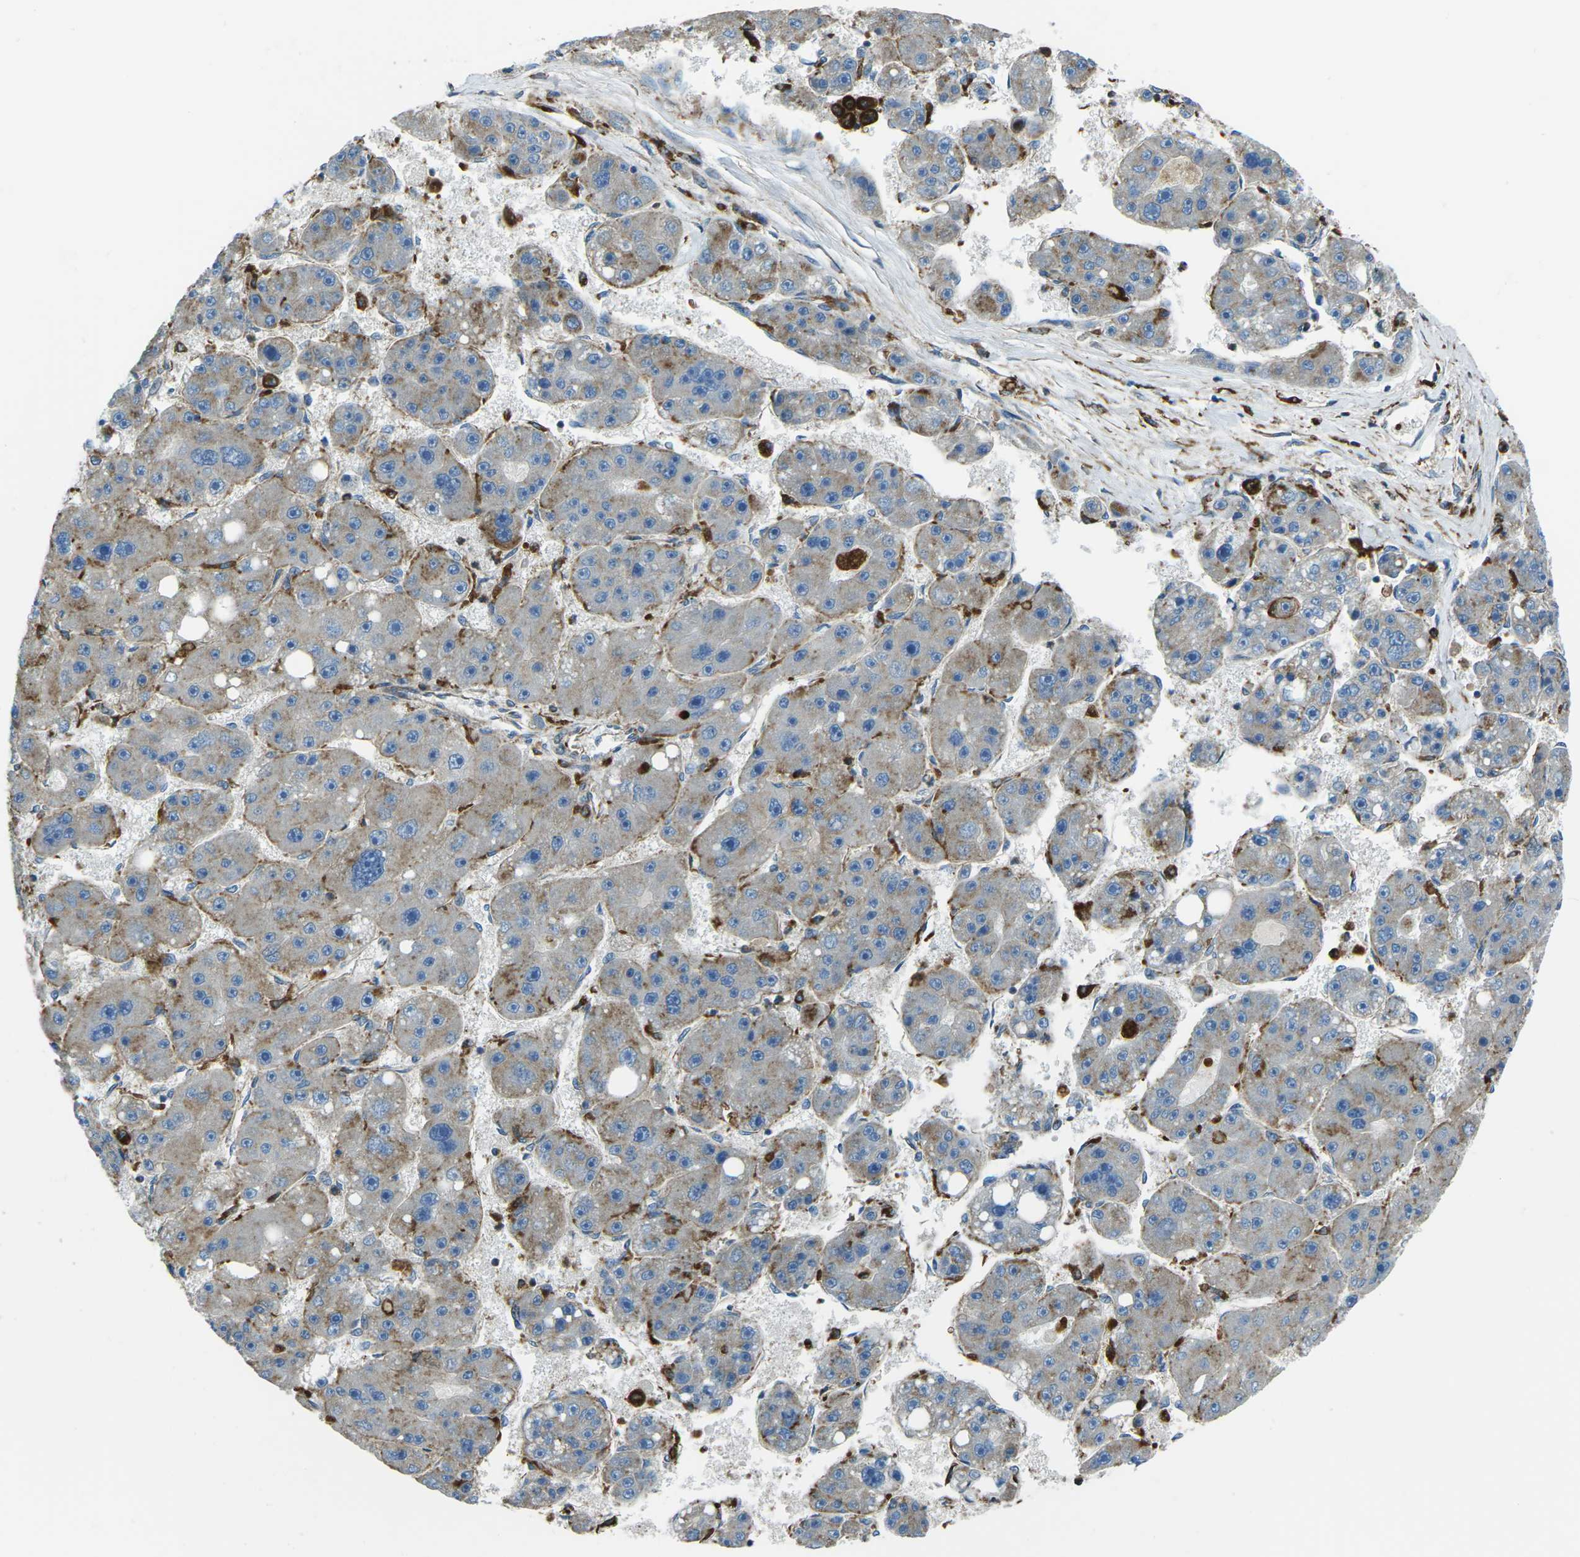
{"staining": {"intensity": "weak", "quantity": "25%-75%", "location": "cytoplasmic/membranous"}, "tissue": "liver cancer", "cell_type": "Tumor cells", "image_type": "cancer", "snomed": [{"axis": "morphology", "description": "Carcinoma, Hepatocellular, NOS"}, {"axis": "topography", "description": "Liver"}], "caption": "The micrograph shows immunohistochemical staining of liver hepatocellular carcinoma. There is weak cytoplasmic/membranous expression is appreciated in approximately 25%-75% of tumor cells. (DAB (3,3'-diaminobenzidine) IHC with brightfield microscopy, high magnification).", "gene": "CDK17", "patient": {"sex": "female", "age": 61}}